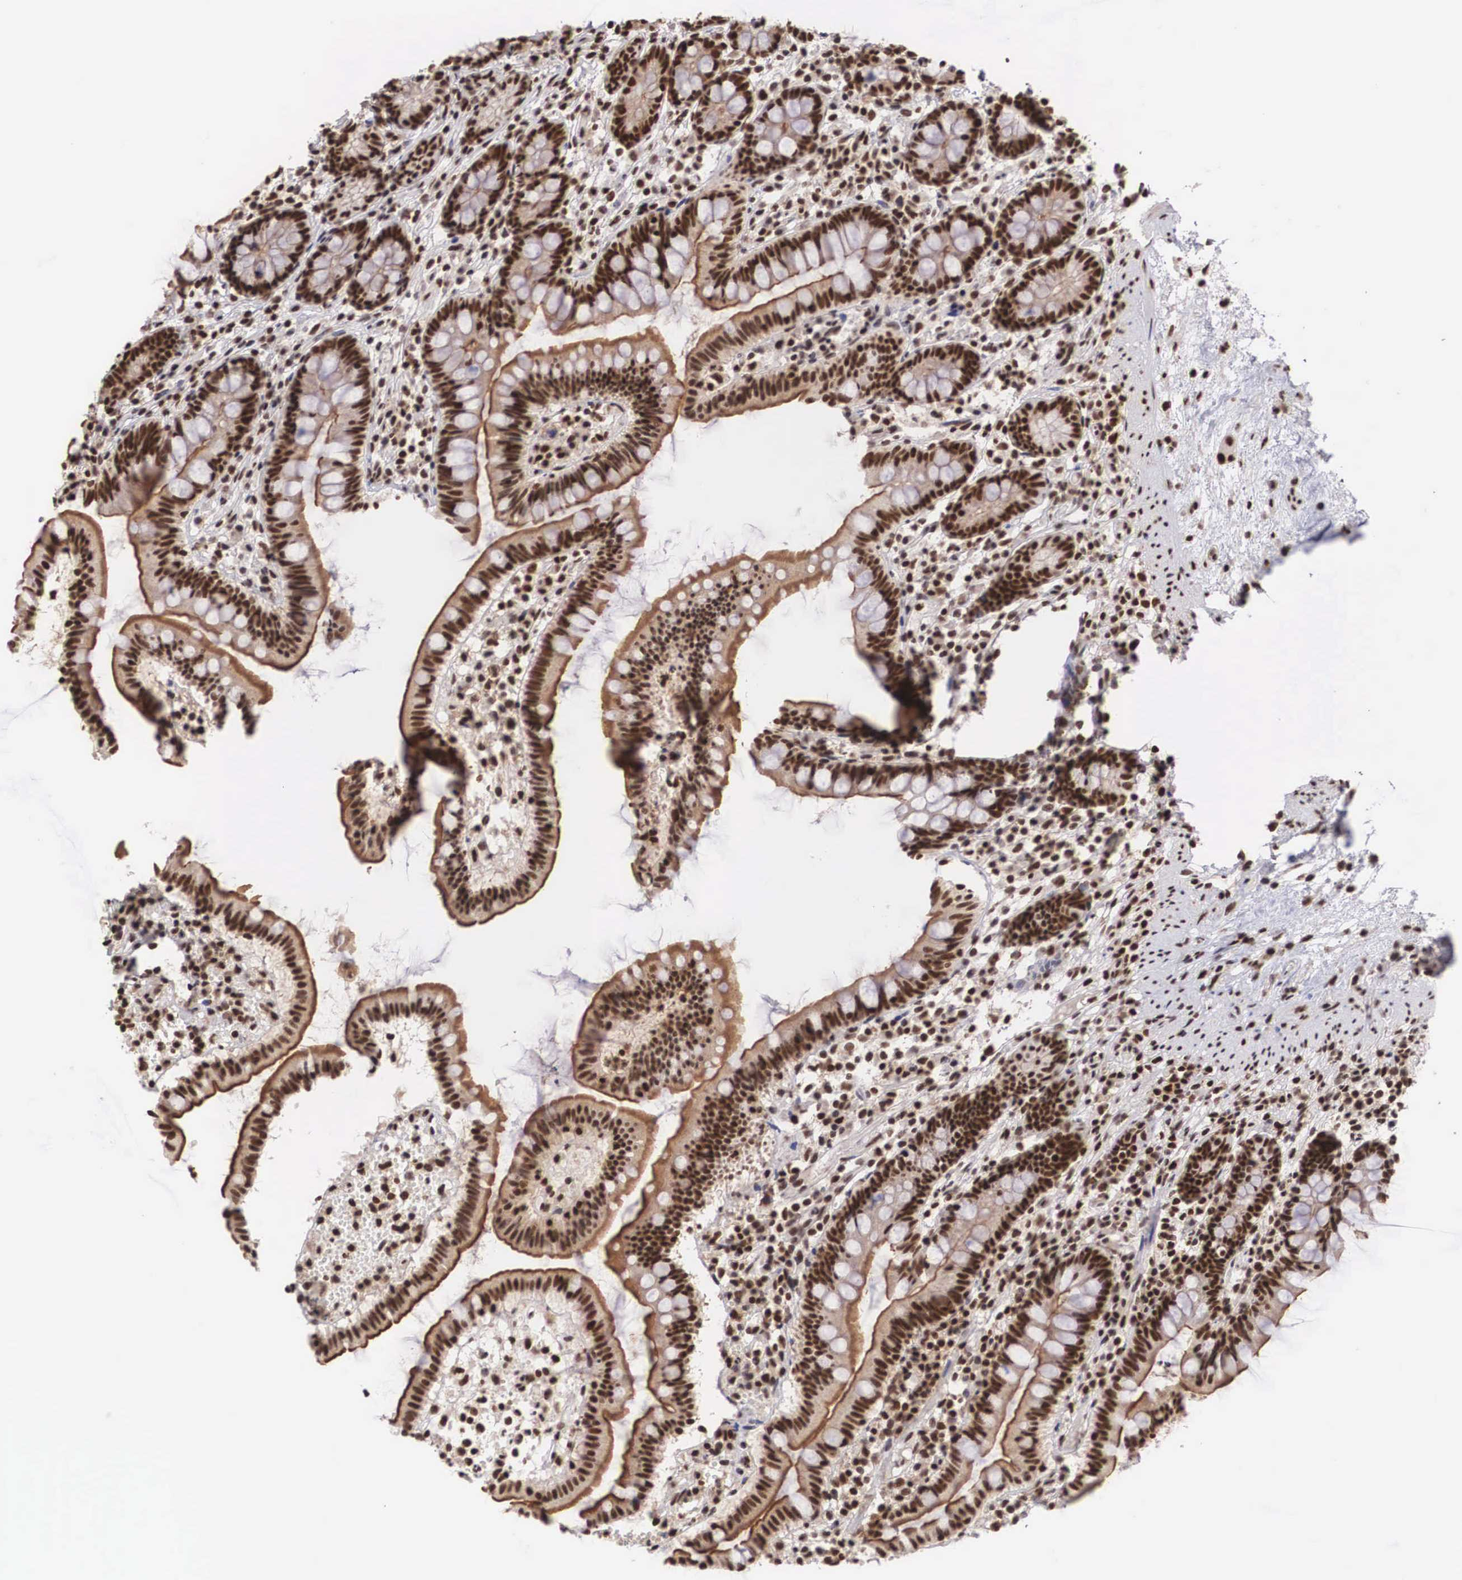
{"staining": {"intensity": "strong", "quantity": ">75%", "location": "nuclear"}, "tissue": "small intestine", "cell_type": "Glandular cells", "image_type": "normal", "snomed": [{"axis": "morphology", "description": "Normal tissue, NOS"}, {"axis": "topography", "description": "Small intestine"}], "caption": "Brown immunohistochemical staining in unremarkable human small intestine demonstrates strong nuclear staining in approximately >75% of glandular cells.", "gene": "HTATSF1", "patient": {"sex": "female", "age": 51}}